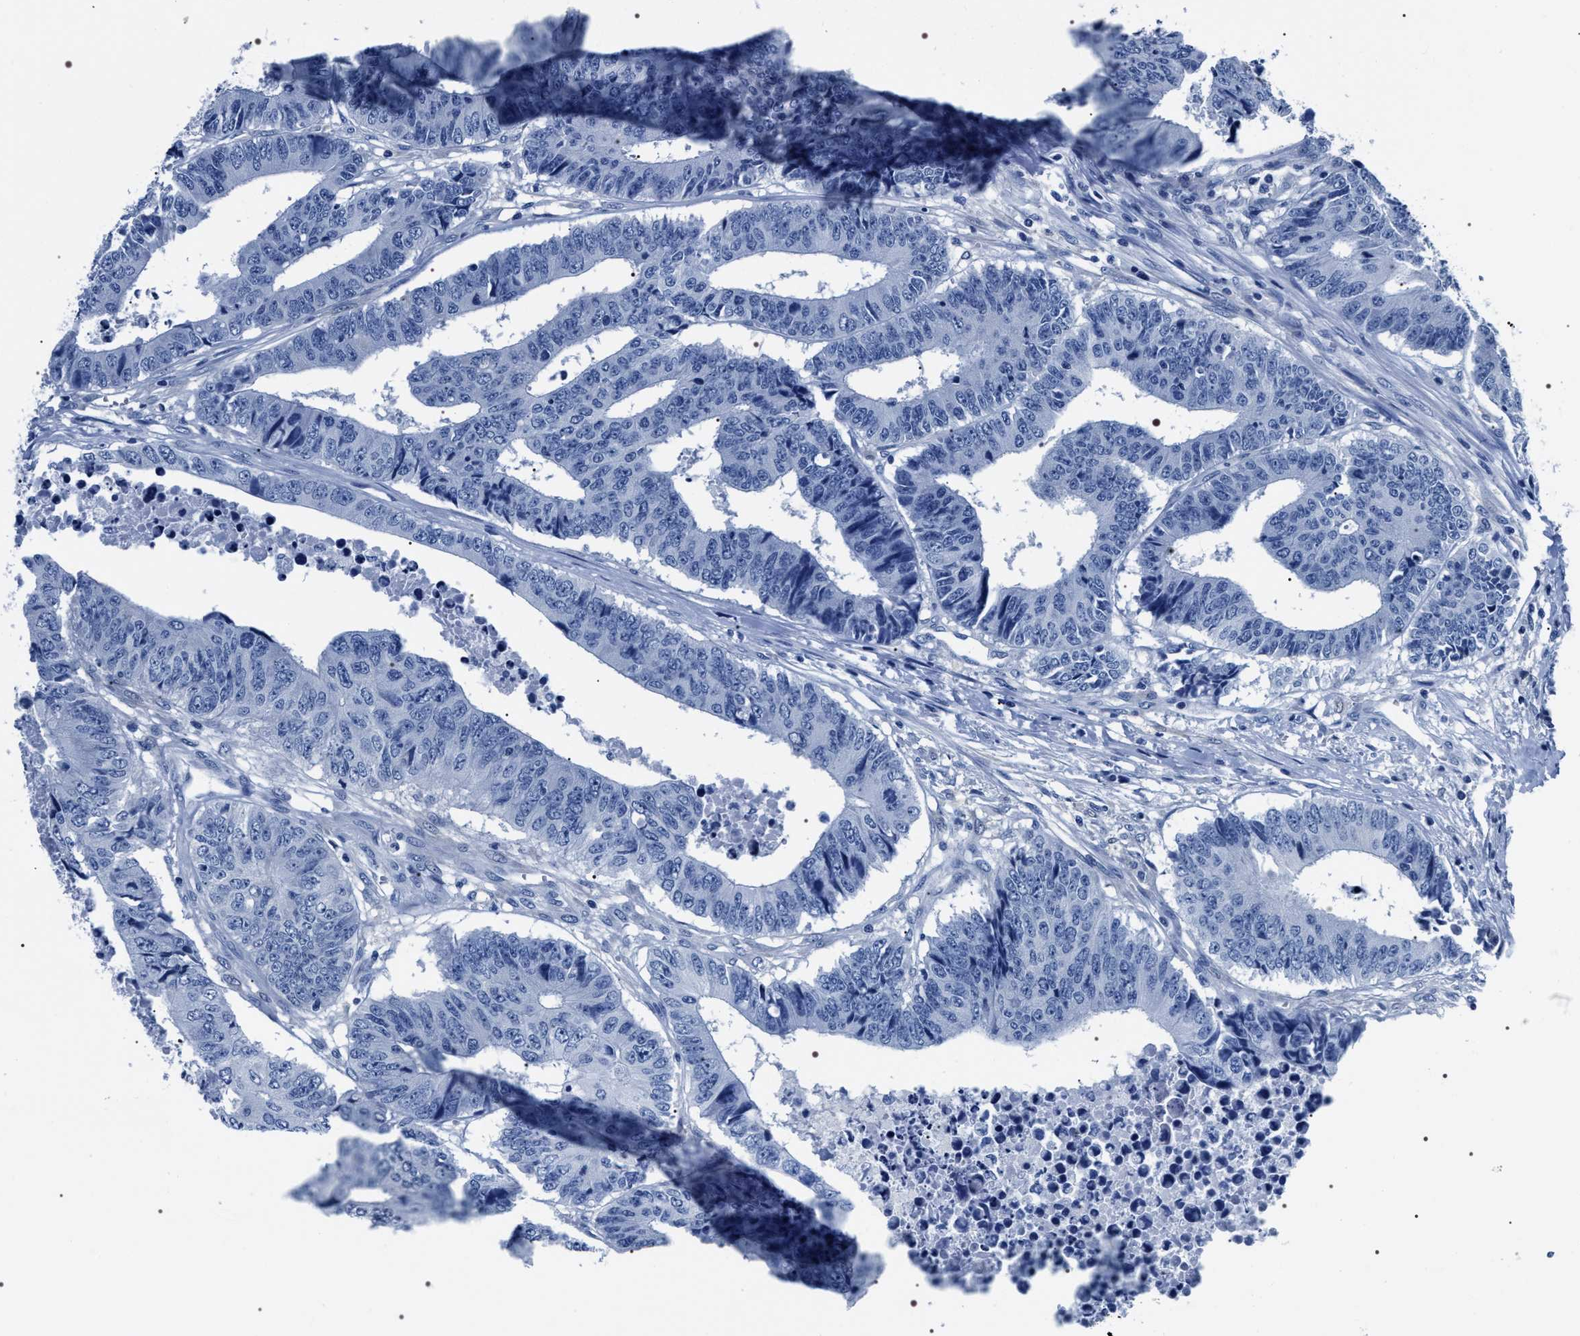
{"staining": {"intensity": "negative", "quantity": "none", "location": "none"}, "tissue": "colorectal cancer", "cell_type": "Tumor cells", "image_type": "cancer", "snomed": [{"axis": "morphology", "description": "Adenocarcinoma, NOS"}, {"axis": "topography", "description": "Rectum"}], "caption": "Immunohistochemistry (IHC) of colorectal adenocarcinoma exhibits no expression in tumor cells.", "gene": "ADH4", "patient": {"sex": "male", "age": 84}}